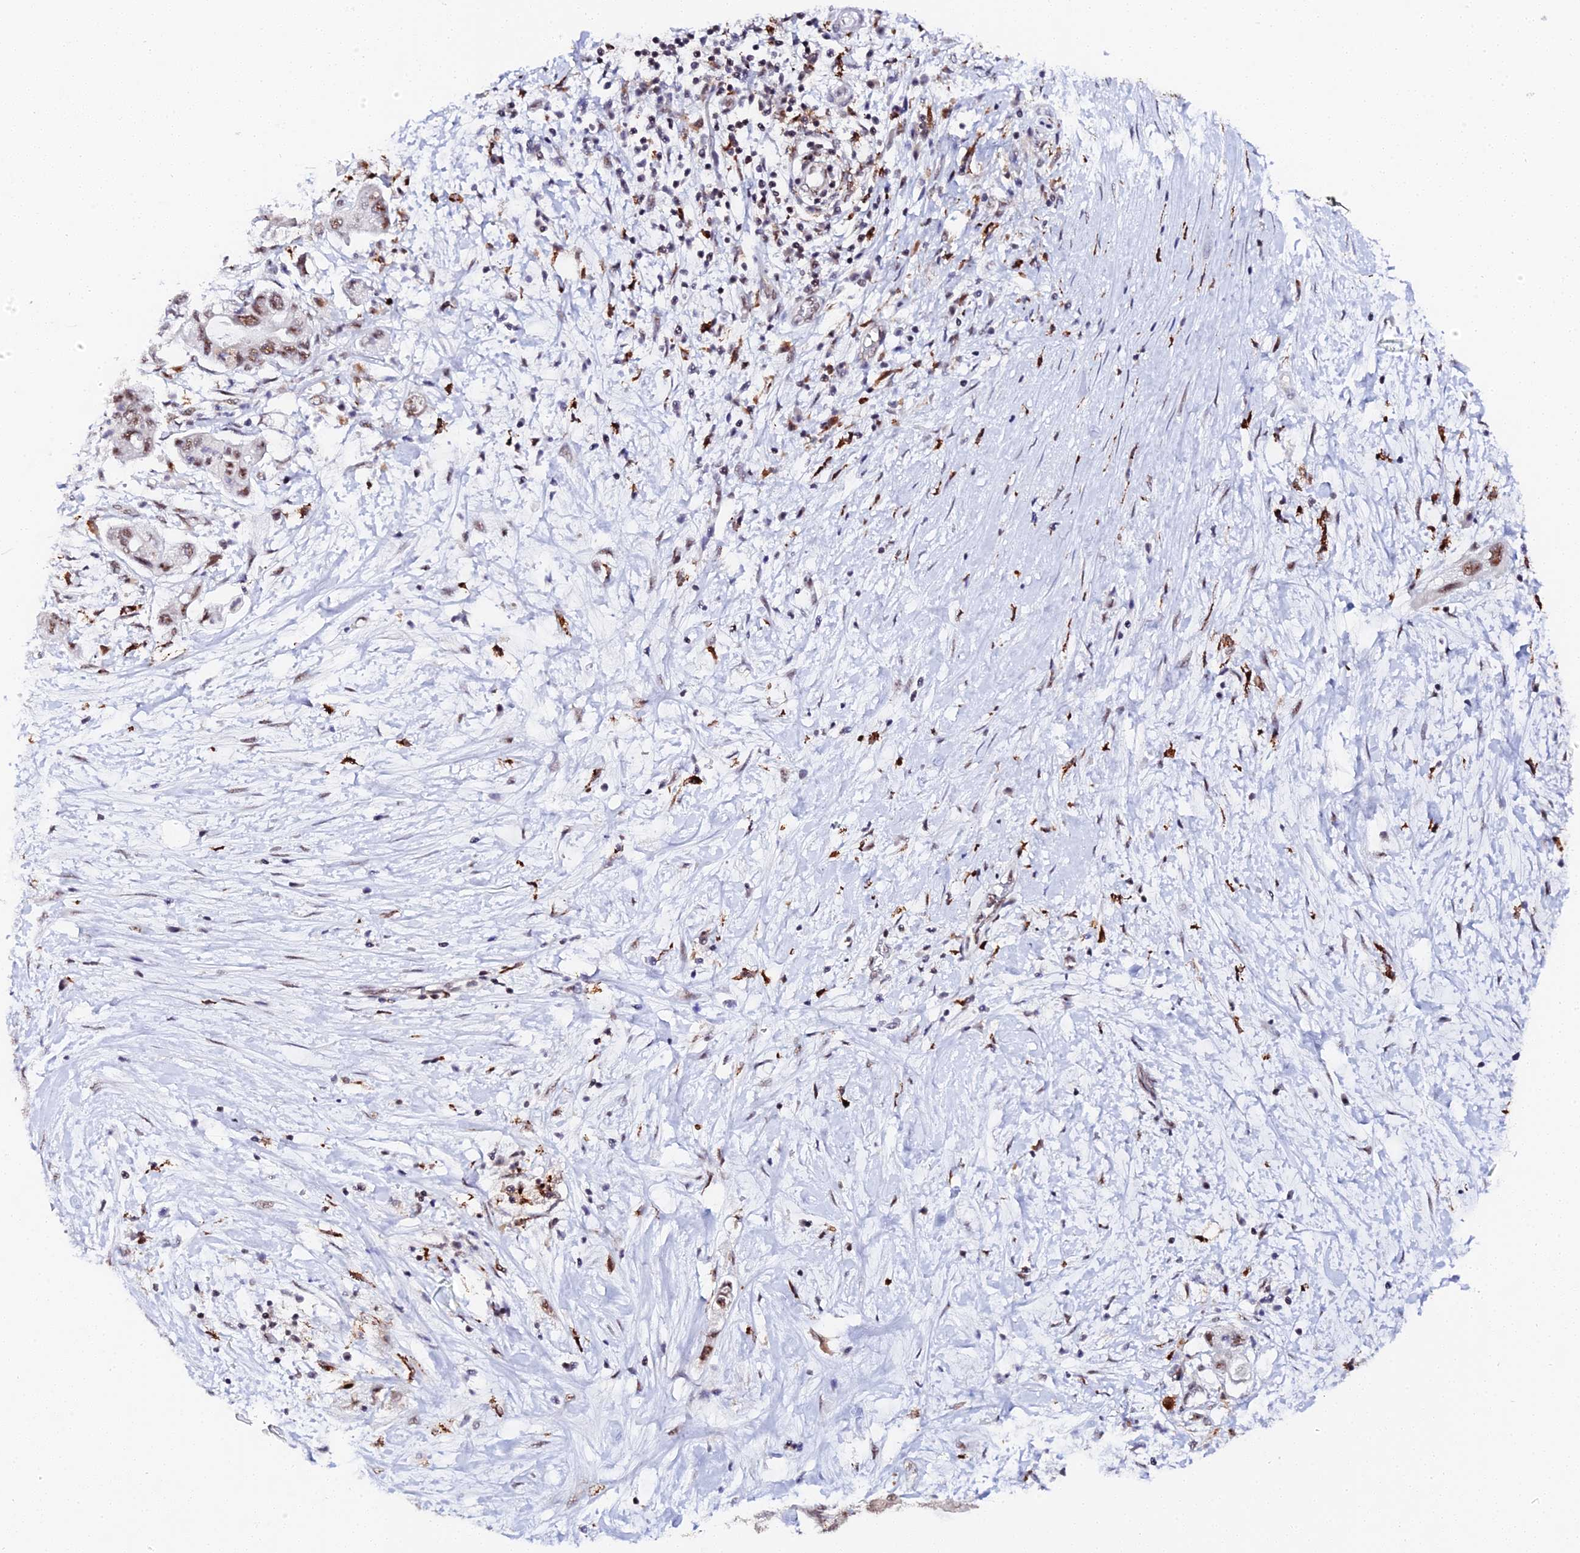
{"staining": {"intensity": "moderate", "quantity": ">75%", "location": "nuclear"}, "tissue": "pancreatic cancer", "cell_type": "Tumor cells", "image_type": "cancer", "snomed": [{"axis": "morphology", "description": "Adenocarcinoma, NOS"}, {"axis": "topography", "description": "Pancreas"}], "caption": "Pancreatic adenocarcinoma stained with a brown dye demonstrates moderate nuclear positive positivity in approximately >75% of tumor cells.", "gene": "MAGOHB", "patient": {"sex": "female", "age": 73}}